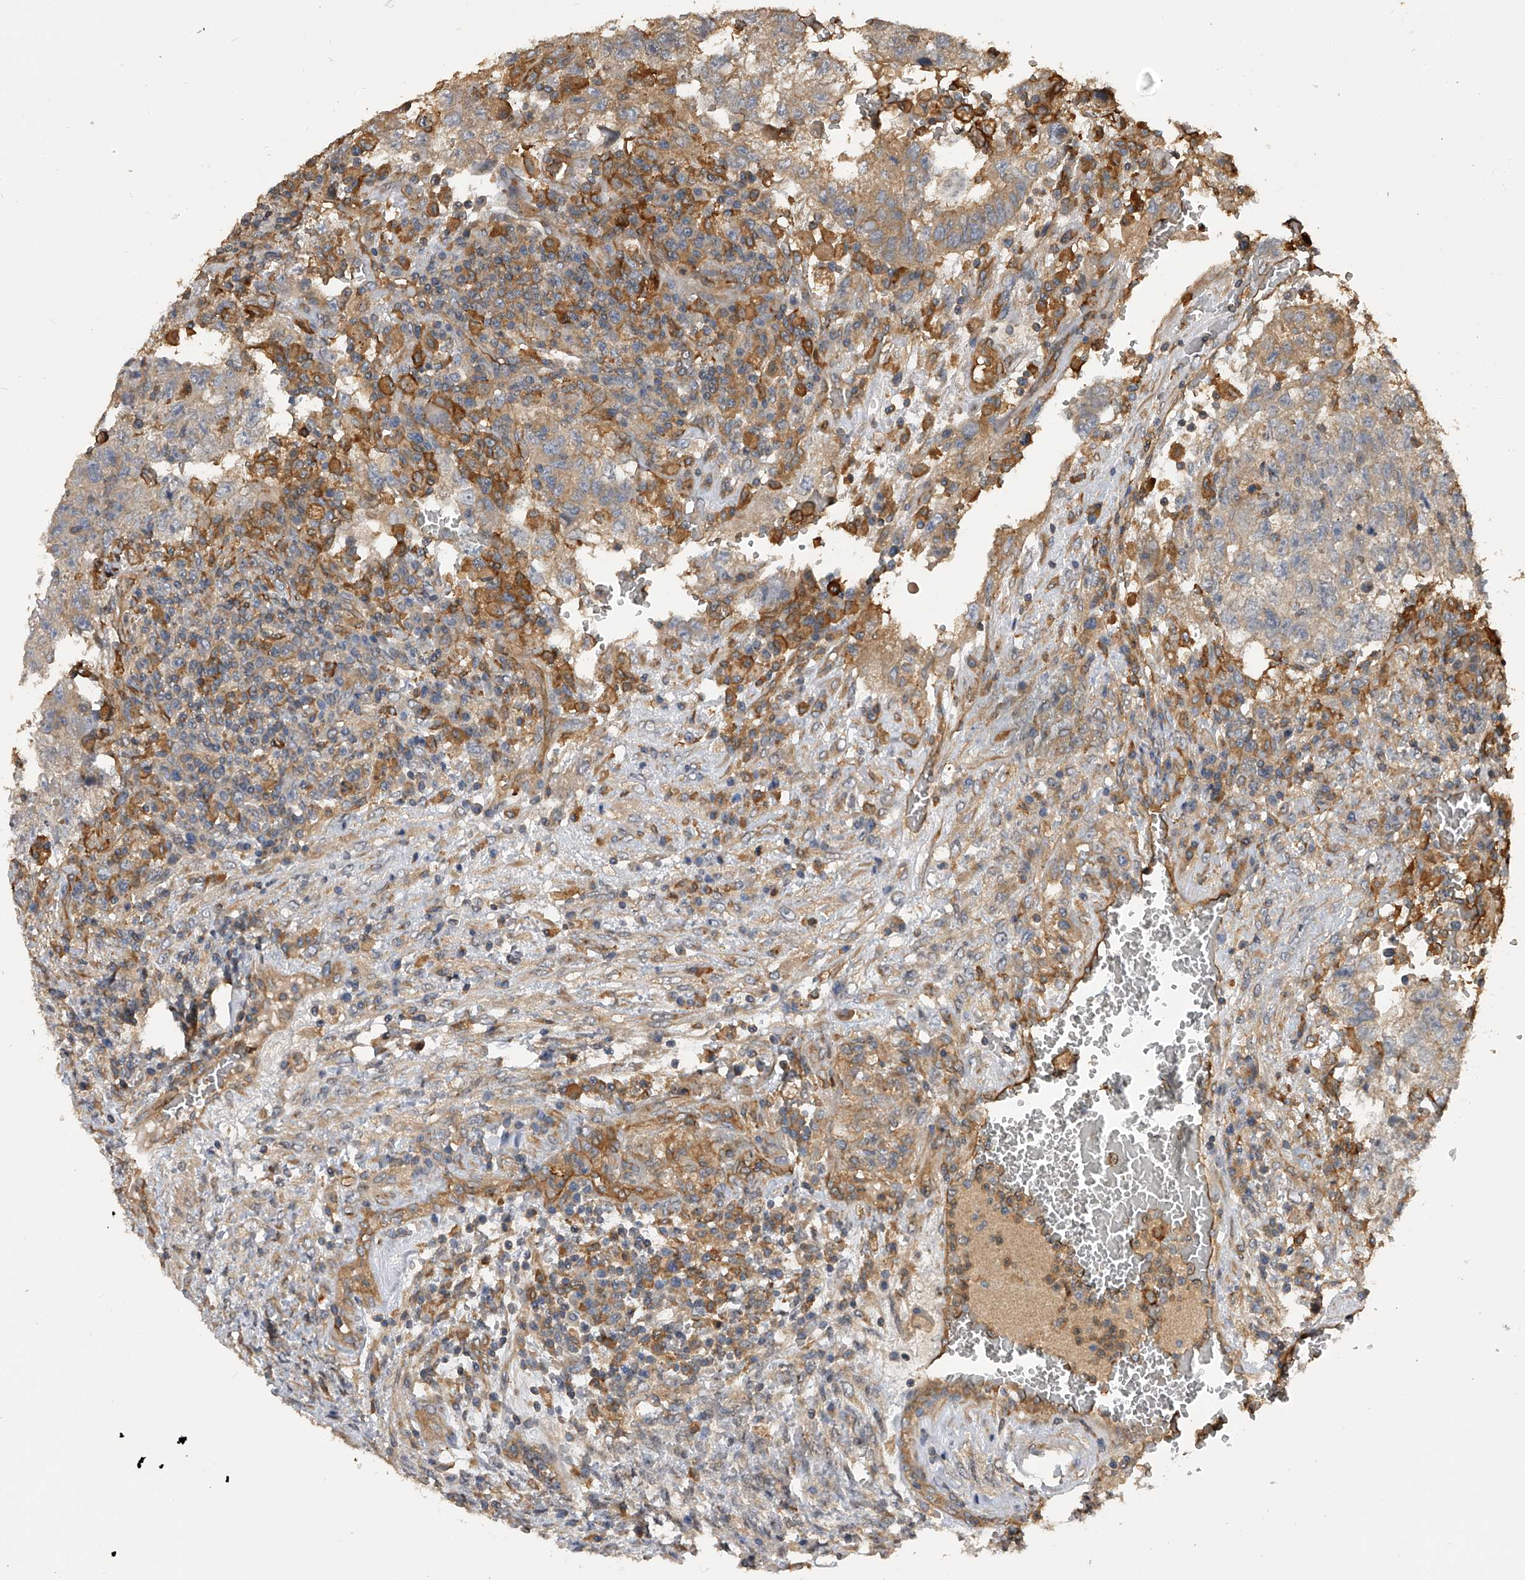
{"staining": {"intensity": "weak", "quantity": "25%-75%", "location": "cytoplasmic/membranous"}, "tissue": "testis cancer", "cell_type": "Tumor cells", "image_type": "cancer", "snomed": [{"axis": "morphology", "description": "Carcinoma, Embryonal, NOS"}, {"axis": "topography", "description": "Testis"}], "caption": "Testis embryonal carcinoma stained with immunohistochemistry (IHC) reveals weak cytoplasmic/membranous expression in about 25%-75% of tumor cells.", "gene": "PTPRA", "patient": {"sex": "male", "age": 36}}